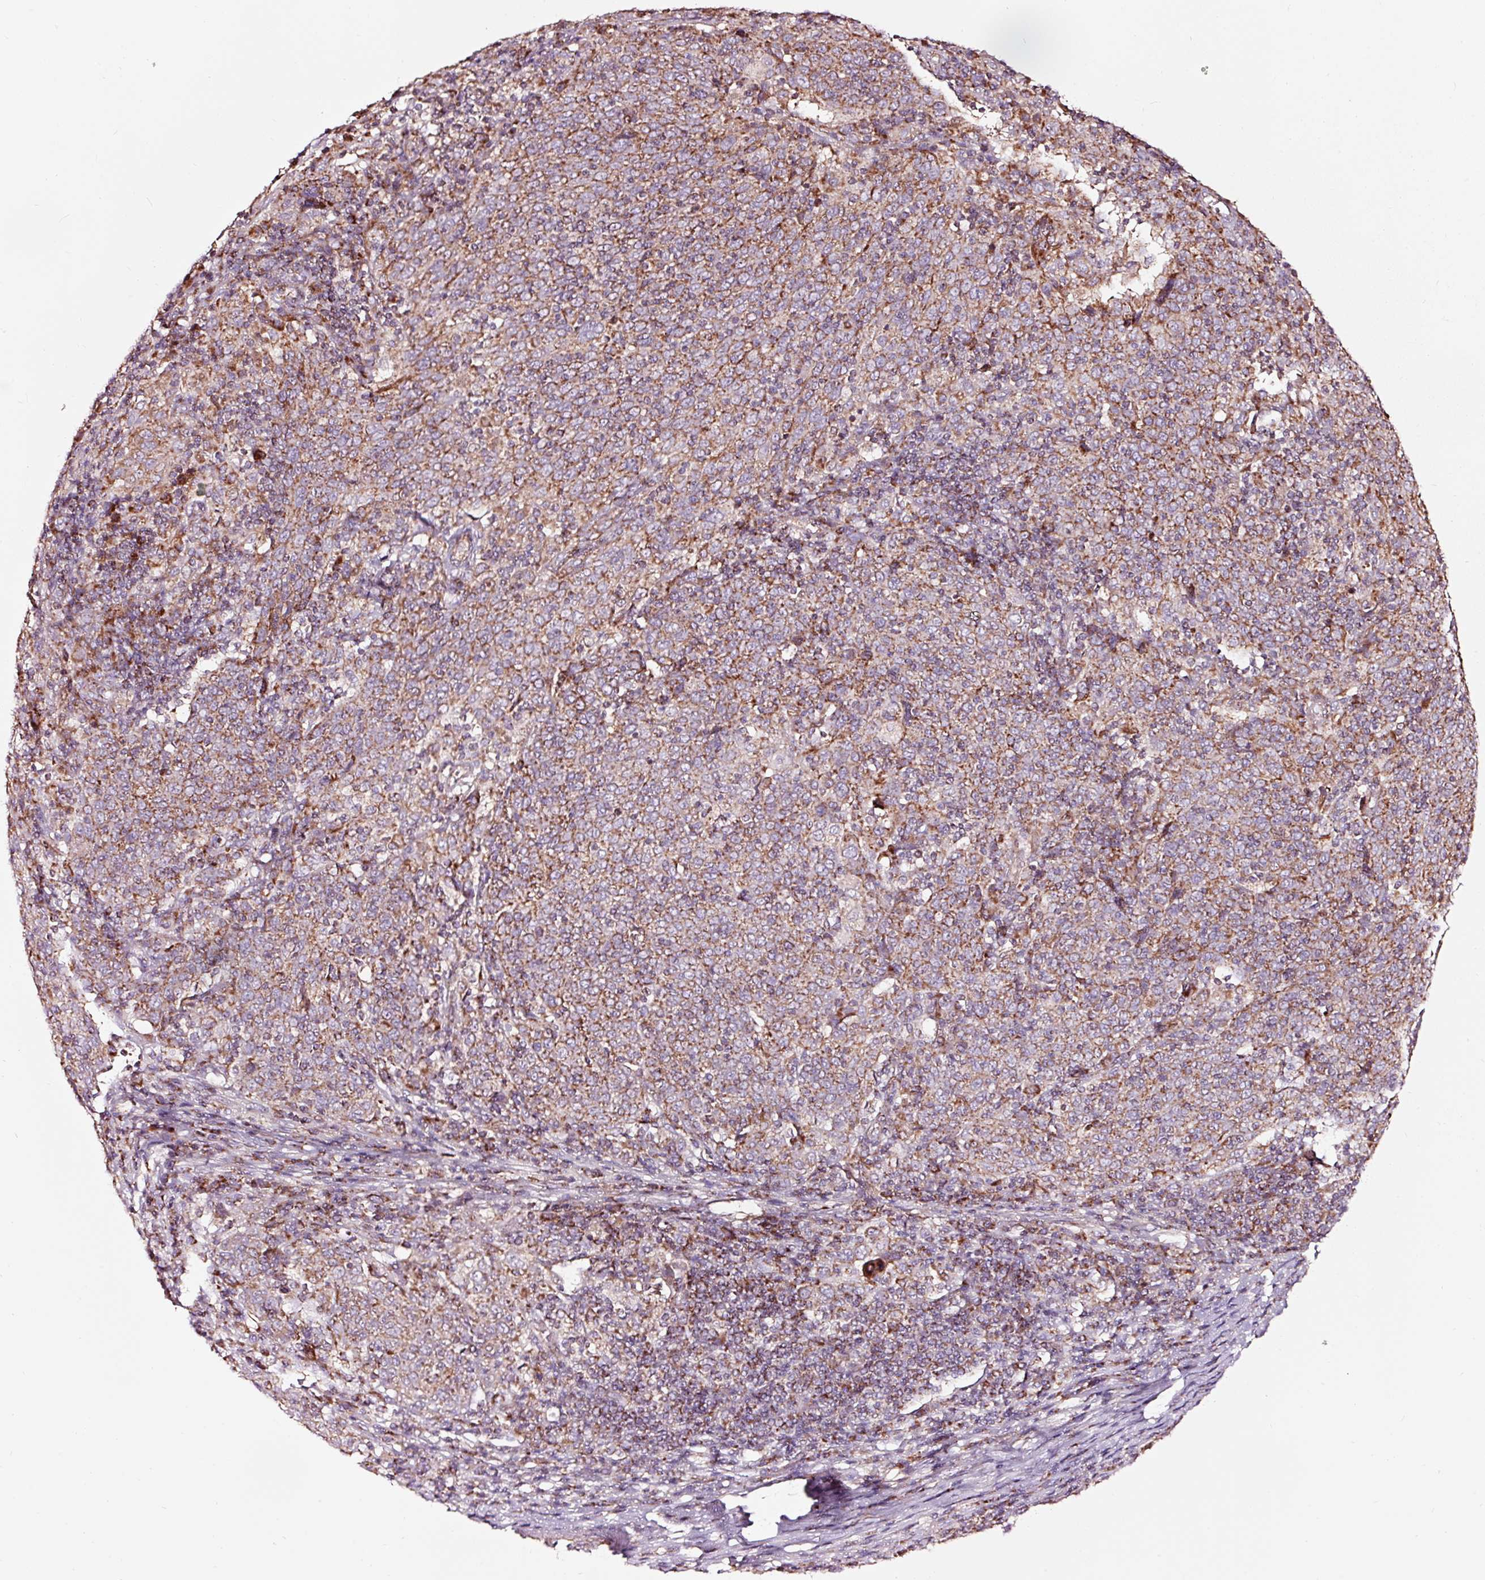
{"staining": {"intensity": "moderate", "quantity": ">75%", "location": "cytoplasmic/membranous"}, "tissue": "cervical cancer", "cell_type": "Tumor cells", "image_type": "cancer", "snomed": [{"axis": "morphology", "description": "Squamous cell carcinoma, NOS"}, {"axis": "topography", "description": "Cervix"}], "caption": "An IHC photomicrograph of tumor tissue is shown. Protein staining in brown shows moderate cytoplasmic/membranous positivity in squamous cell carcinoma (cervical) within tumor cells.", "gene": "TPM1", "patient": {"sex": "female", "age": 67}}